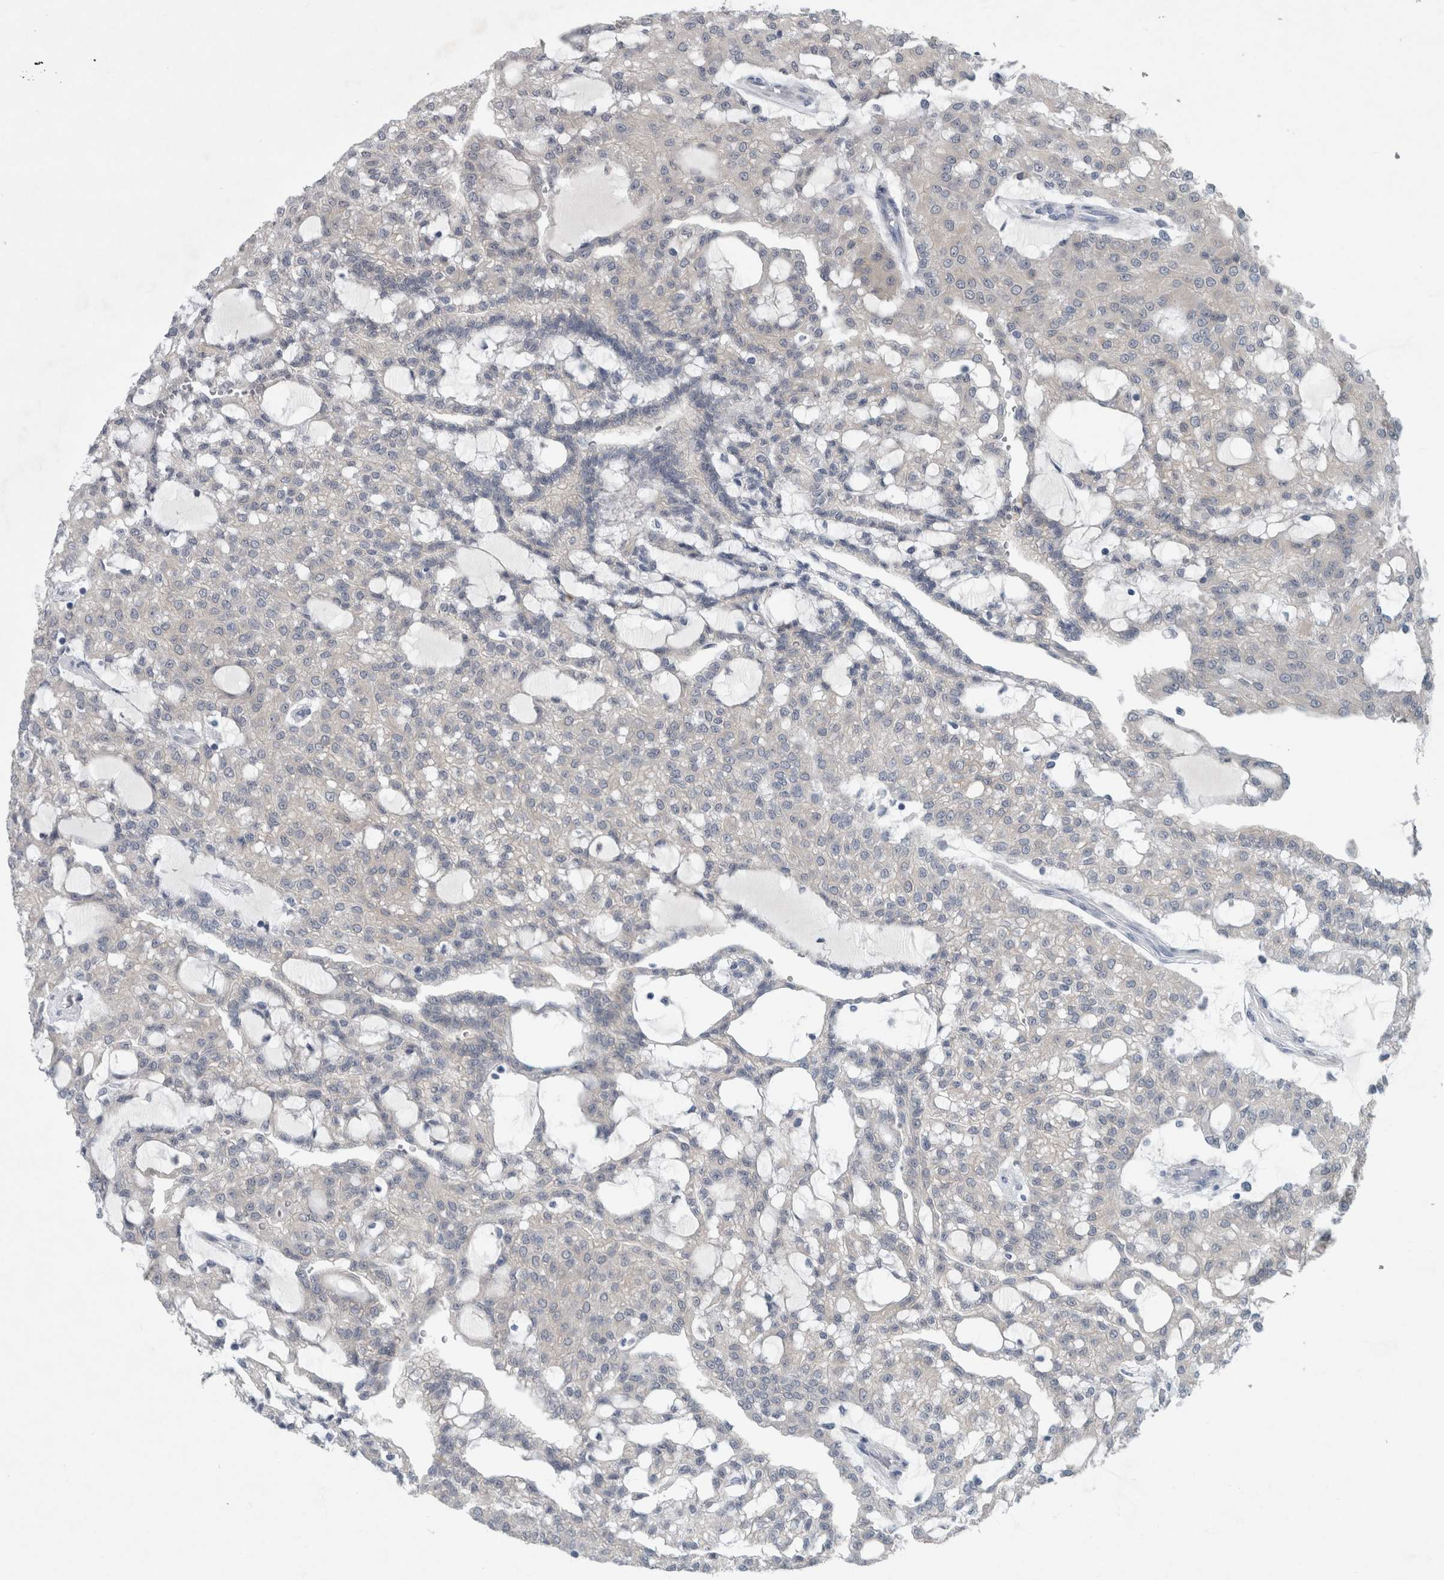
{"staining": {"intensity": "negative", "quantity": "none", "location": "none"}, "tissue": "renal cancer", "cell_type": "Tumor cells", "image_type": "cancer", "snomed": [{"axis": "morphology", "description": "Adenocarcinoma, NOS"}, {"axis": "topography", "description": "Kidney"}], "caption": "Tumor cells are negative for protein expression in human renal adenocarcinoma. (Immunohistochemistry, brightfield microscopy, high magnification).", "gene": "FAM83H", "patient": {"sex": "male", "age": 63}}